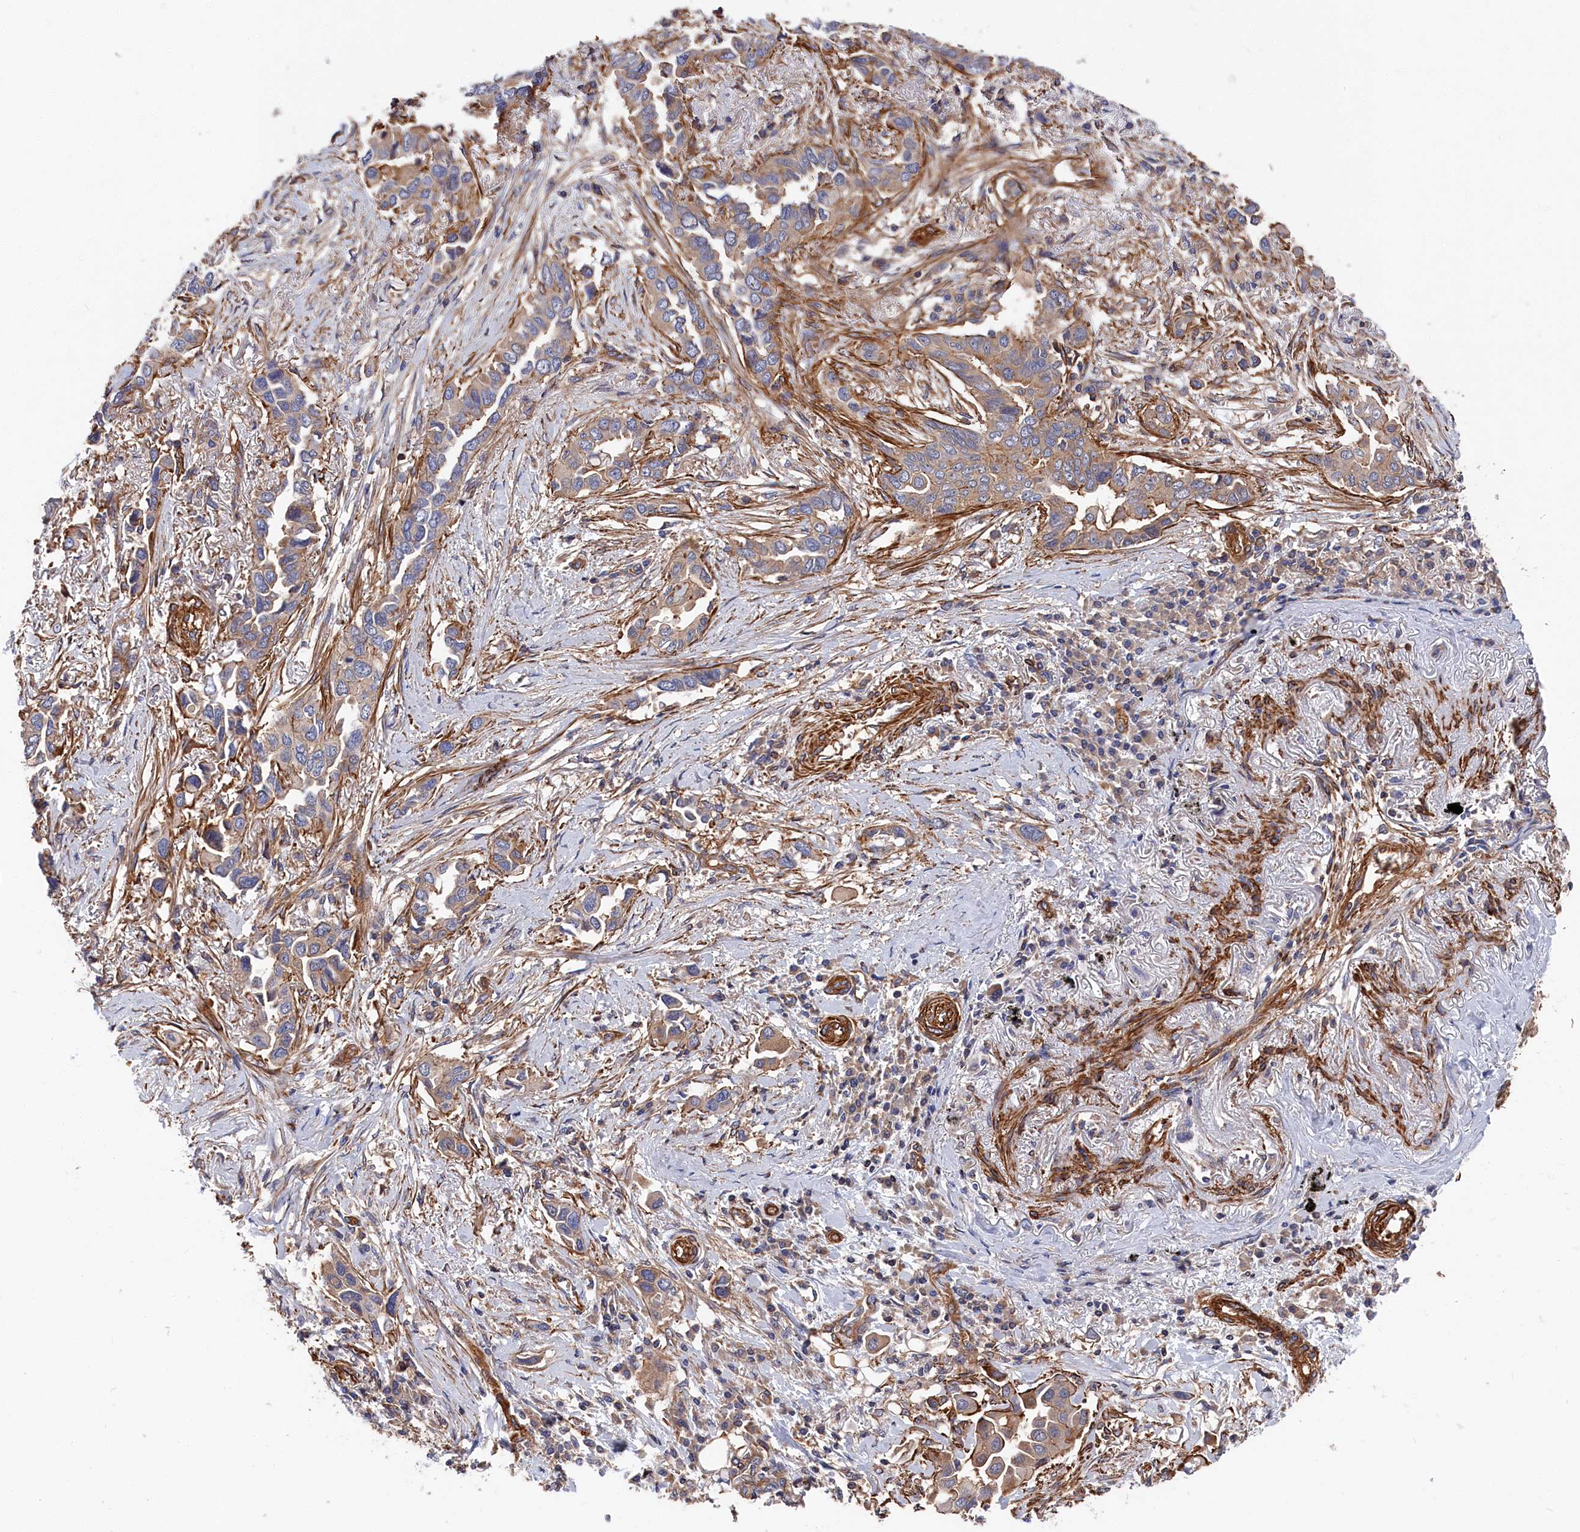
{"staining": {"intensity": "moderate", "quantity": ">75%", "location": "cytoplasmic/membranous"}, "tissue": "lung cancer", "cell_type": "Tumor cells", "image_type": "cancer", "snomed": [{"axis": "morphology", "description": "Adenocarcinoma, NOS"}, {"axis": "topography", "description": "Lung"}], "caption": "High-magnification brightfield microscopy of lung cancer stained with DAB (3,3'-diaminobenzidine) (brown) and counterstained with hematoxylin (blue). tumor cells exhibit moderate cytoplasmic/membranous positivity is identified in approximately>75% of cells.", "gene": "LDHD", "patient": {"sex": "female", "age": 76}}